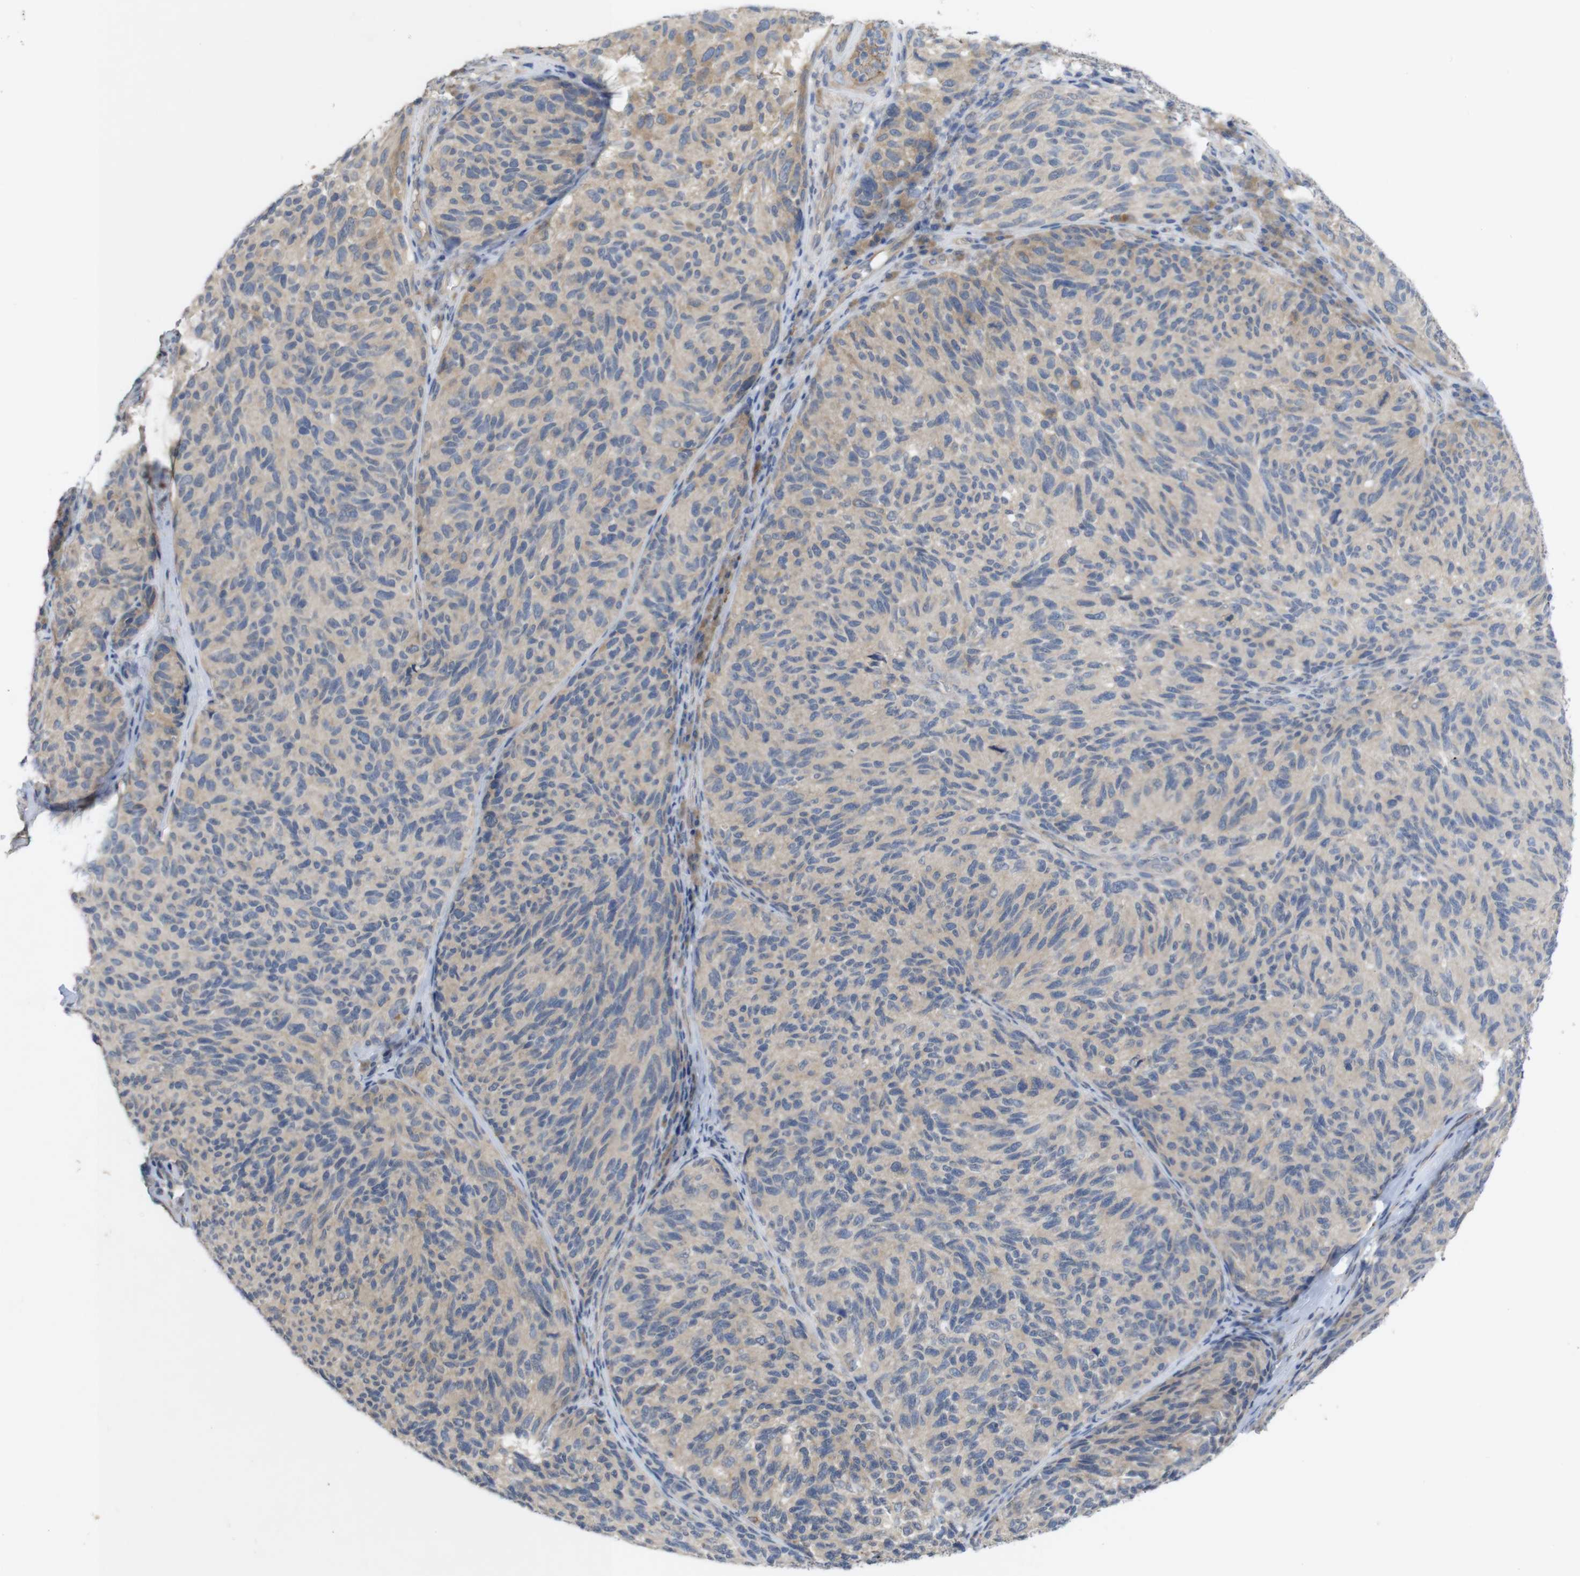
{"staining": {"intensity": "moderate", "quantity": "<25%", "location": "cytoplasmic/membranous"}, "tissue": "melanoma", "cell_type": "Tumor cells", "image_type": "cancer", "snomed": [{"axis": "morphology", "description": "Malignant melanoma, NOS"}, {"axis": "topography", "description": "Skin"}], "caption": "Immunohistochemistry (IHC) (DAB) staining of human malignant melanoma shows moderate cytoplasmic/membranous protein positivity in about <25% of tumor cells. (Brightfield microscopy of DAB IHC at high magnification).", "gene": "BCAR3", "patient": {"sex": "female", "age": 73}}